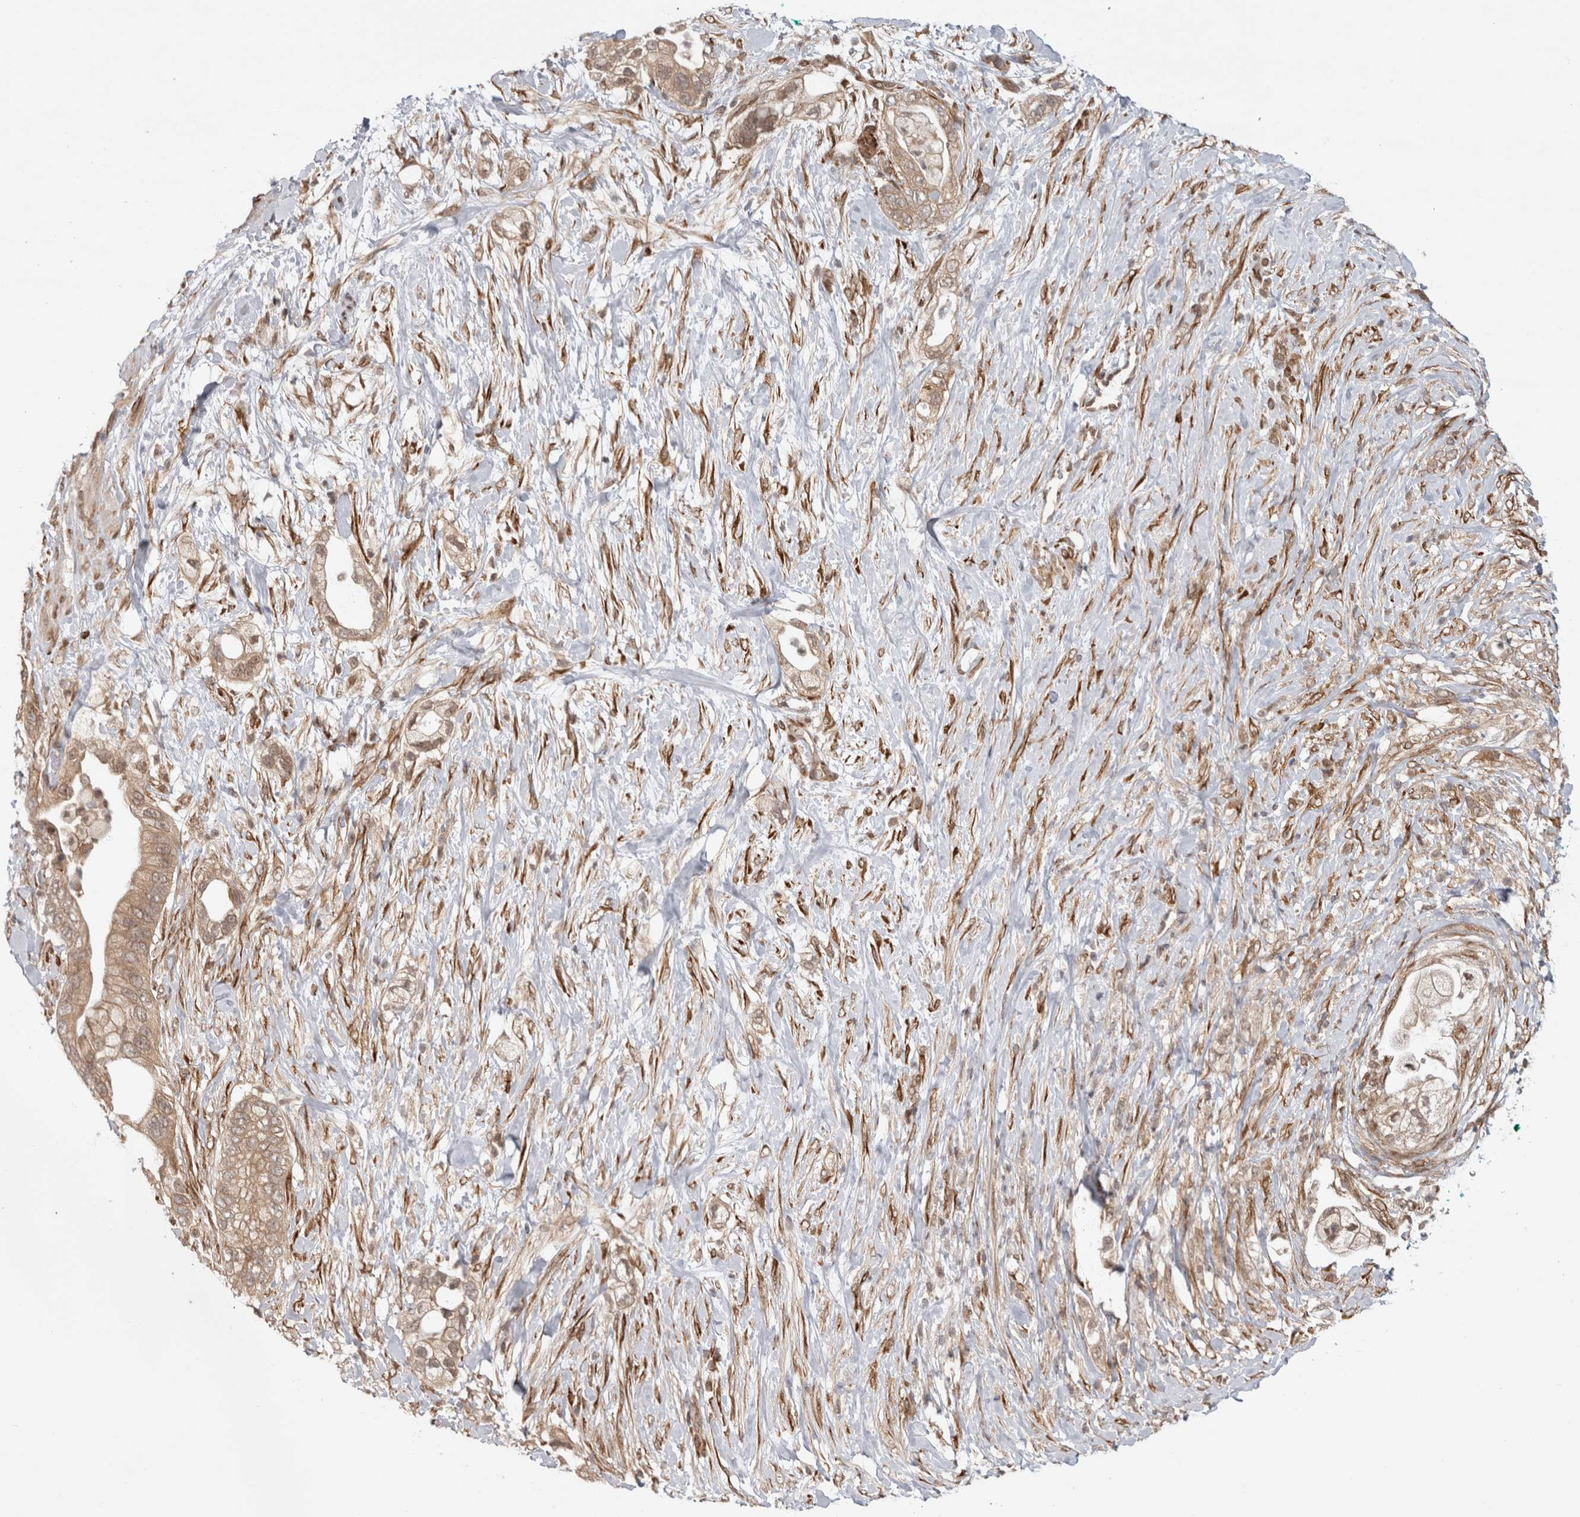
{"staining": {"intensity": "moderate", "quantity": ">75%", "location": "cytoplasmic/membranous,nuclear"}, "tissue": "pancreatic cancer", "cell_type": "Tumor cells", "image_type": "cancer", "snomed": [{"axis": "morphology", "description": "Adenocarcinoma, NOS"}, {"axis": "topography", "description": "Pancreas"}], "caption": "Human adenocarcinoma (pancreatic) stained for a protein (brown) shows moderate cytoplasmic/membranous and nuclear positive expression in approximately >75% of tumor cells.", "gene": "ZNF318", "patient": {"sex": "male", "age": 53}}